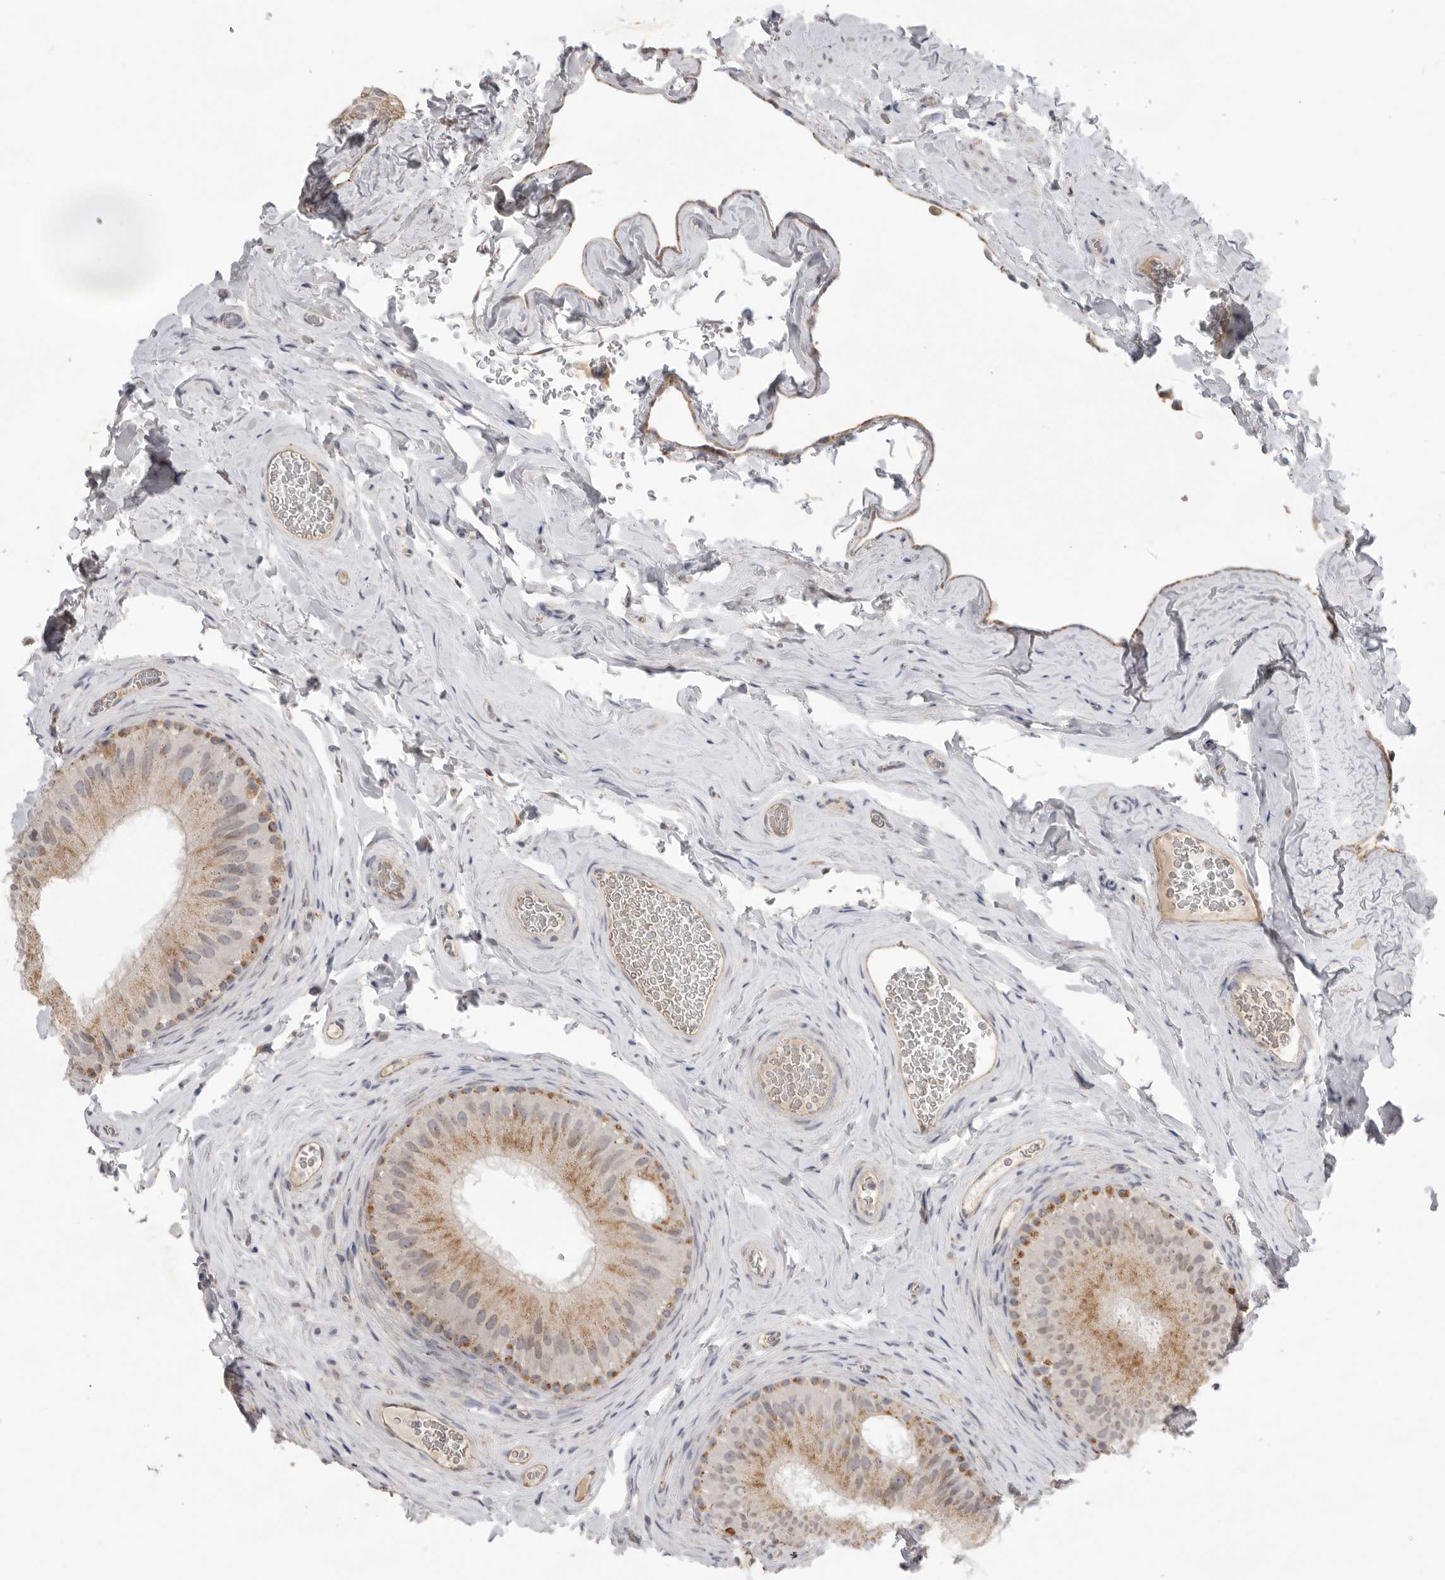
{"staining": {"intensity": "moderate", "quantity": ">75%", "location": "cytoplasmic/membranous"}, "tissue": "epididymis", "cell_type": "Glandular cells", "image_type": "normal", "snomed": [{"axis": "morphology", "description": "Normal tissue, NOS"}, {"axis": "topography", "description": "Vascular tissue"}, {"axis": "topography", "description": "Epididymis"}], "caption": "Benign epididymis displays moderate cytoplasmic/membranous staining in approximately >75% of glandular cells.", "gene": "TLR3", "patient": {"sex": "male", "age": 49}}